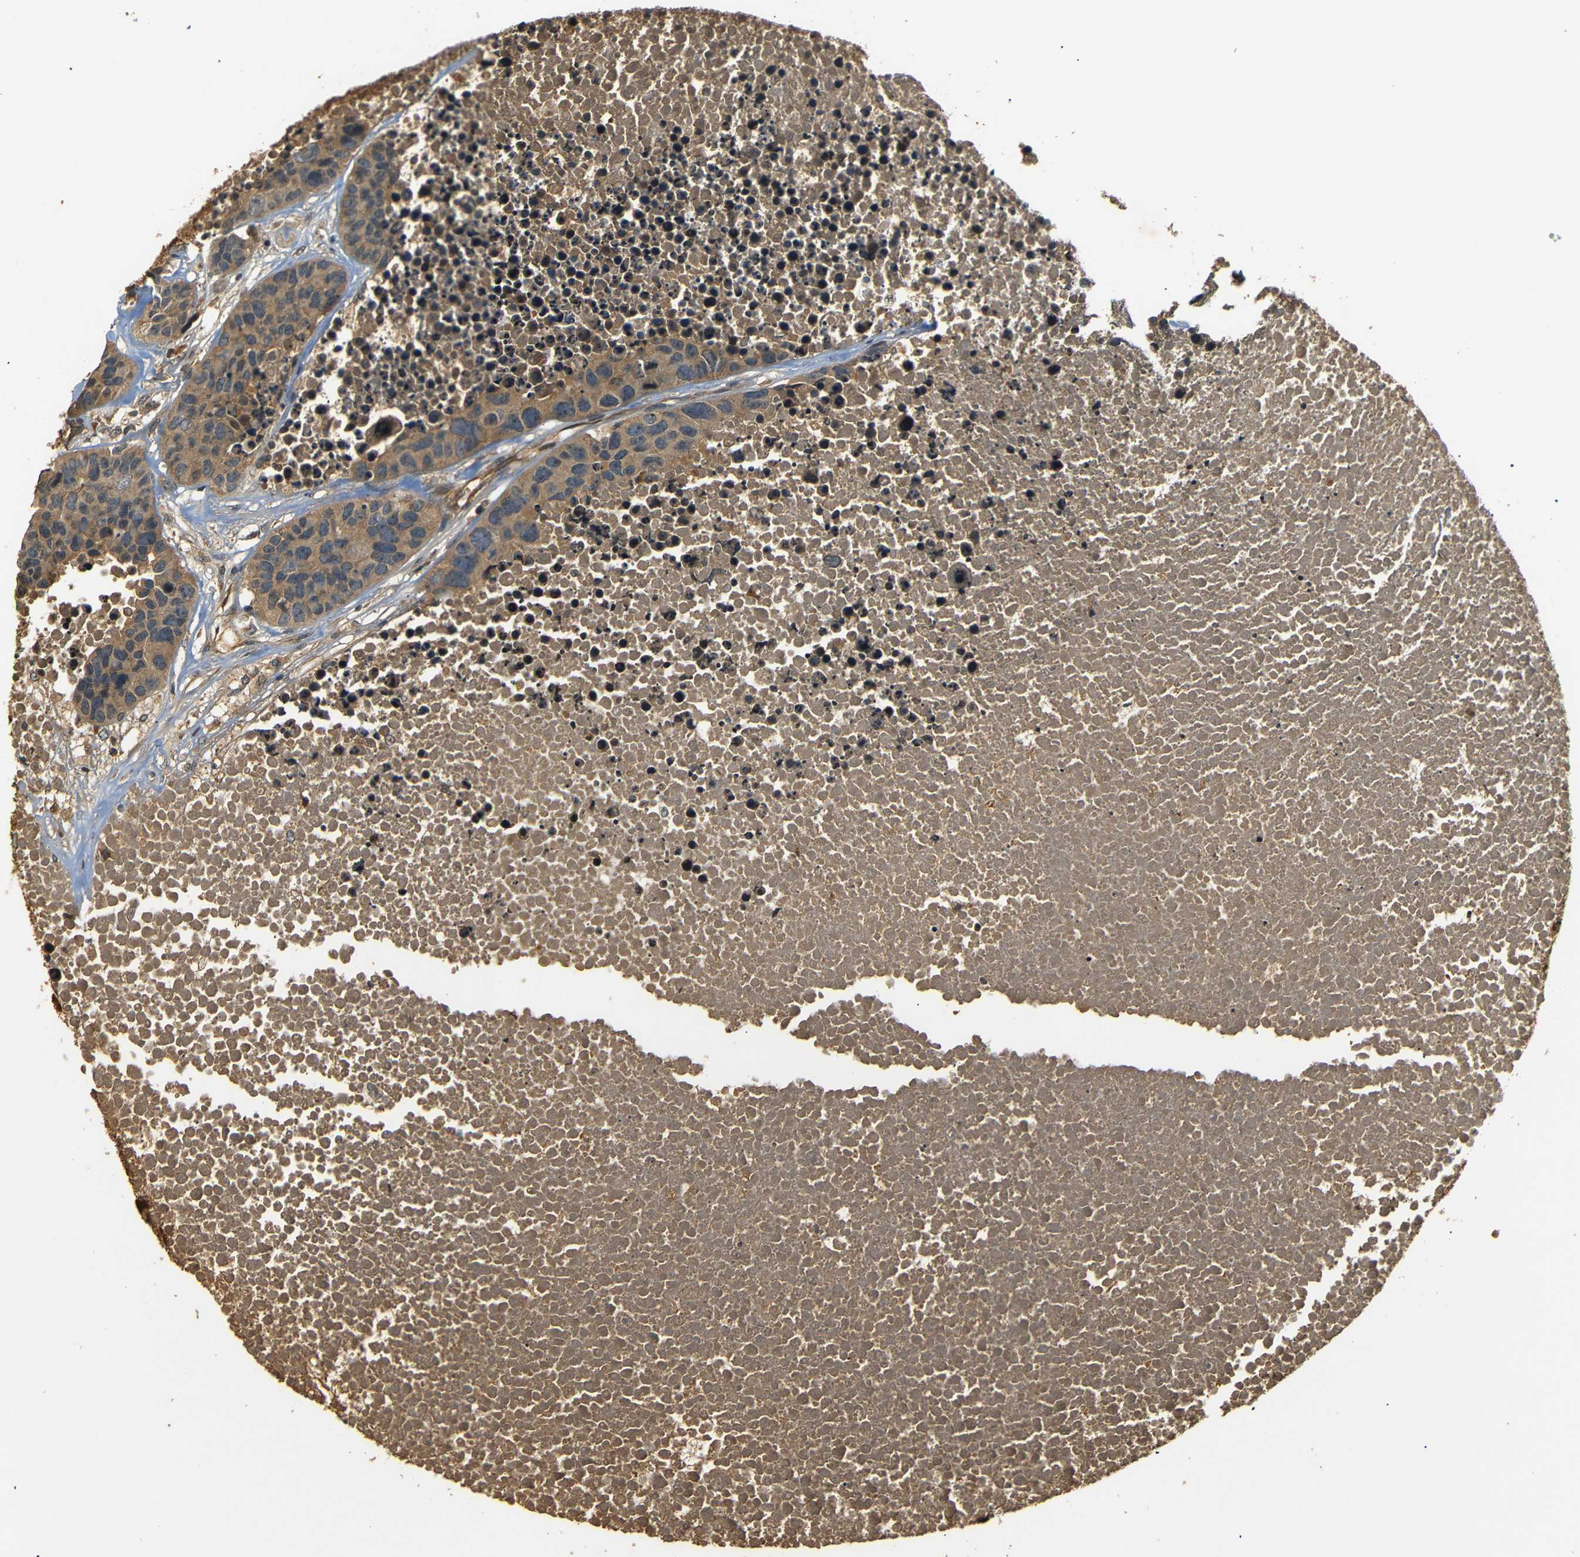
{"staining": {"intensity": "moderate", "quantity": ">75%", "location": "cytoplasmic/membranous"}, "tissue": "carcinoid", "cell_type": "Tumor cells", "image_type": "cancer", "snomed": [{"axis": "morphology", "description": "Carcinoid, malignant, NOS"}, {"axis": "topography", "description": "Lung"}], "caption": "Protein staining of malignant carcinoid tissue exhibits moderate cytoplasmic/membranous expression in approximately >75% of tumor cells. The staining was performed using DAB to visualize the protein expression in brown, while the nuclei were stained in blue with hematoxylin (Magnification: 20x).", "gene": "TANK", "patient": {"sex": "male", "age": 60}}